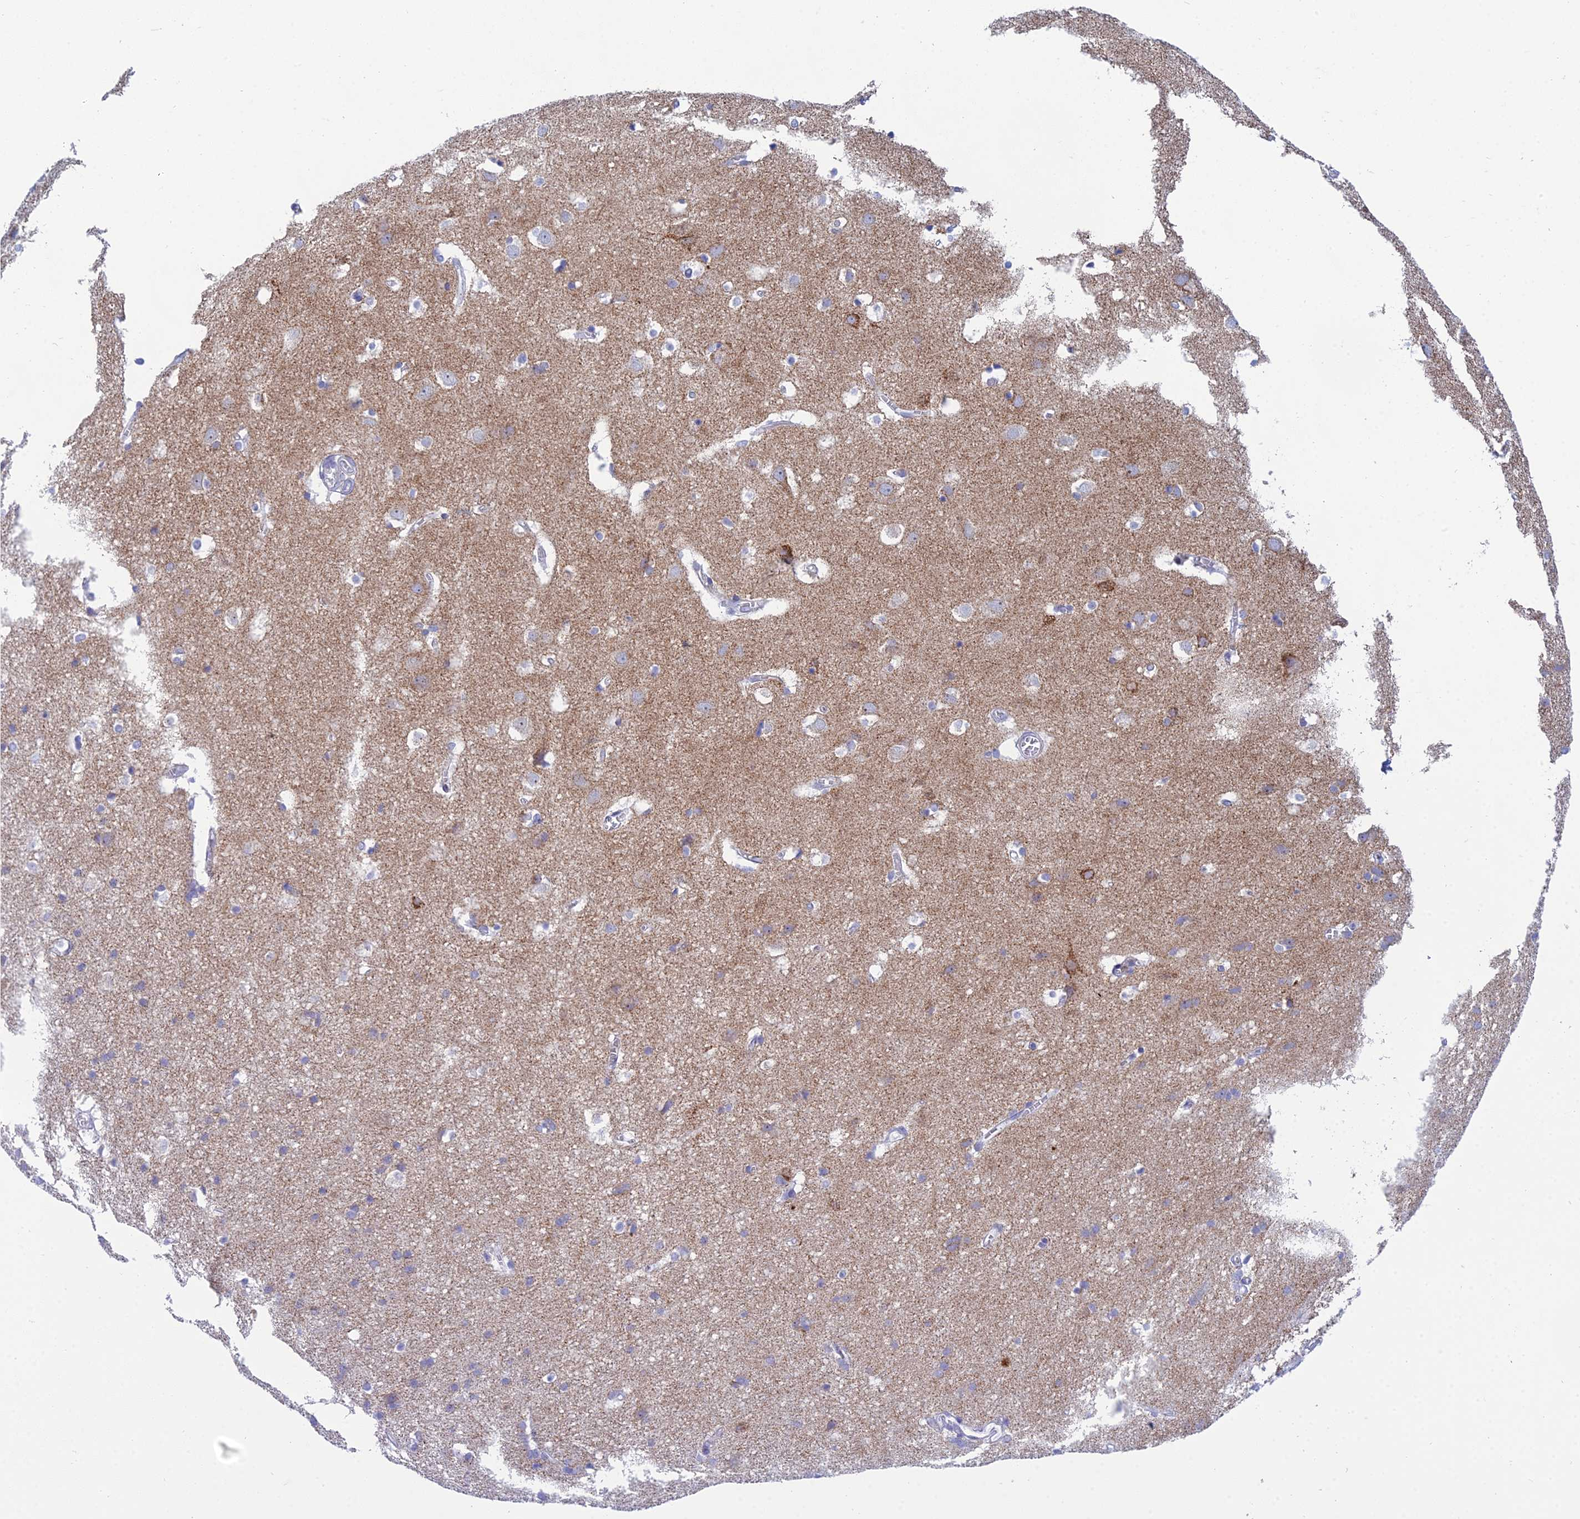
{"staining": {"intensity": "weak", "quantity": "25%-75%", "location": "cytoplasmic/membranous"}, "tissue": "cerebral cortex", "cell_type": "Endothelial cells", "image_type": "normal", "snomed": [{"axis": "morphology", "description": "Normal tissue, NOS"}, {"axis": "topography", "description": "Cerebral cortex"}], "caption": "Immunohistochemistry (IHC) micrograph of unremarkable cerebral cortex: human cerebral cortex stained using IHC demonstrates low levels of weak protein expression localized specifically in the cytoplasmic/membranous of endothelial cells, appearing as a cytoplasmic/membranous brown color.", "gene": "PRR13", "patient": {"sex": "male", "age": 54}}